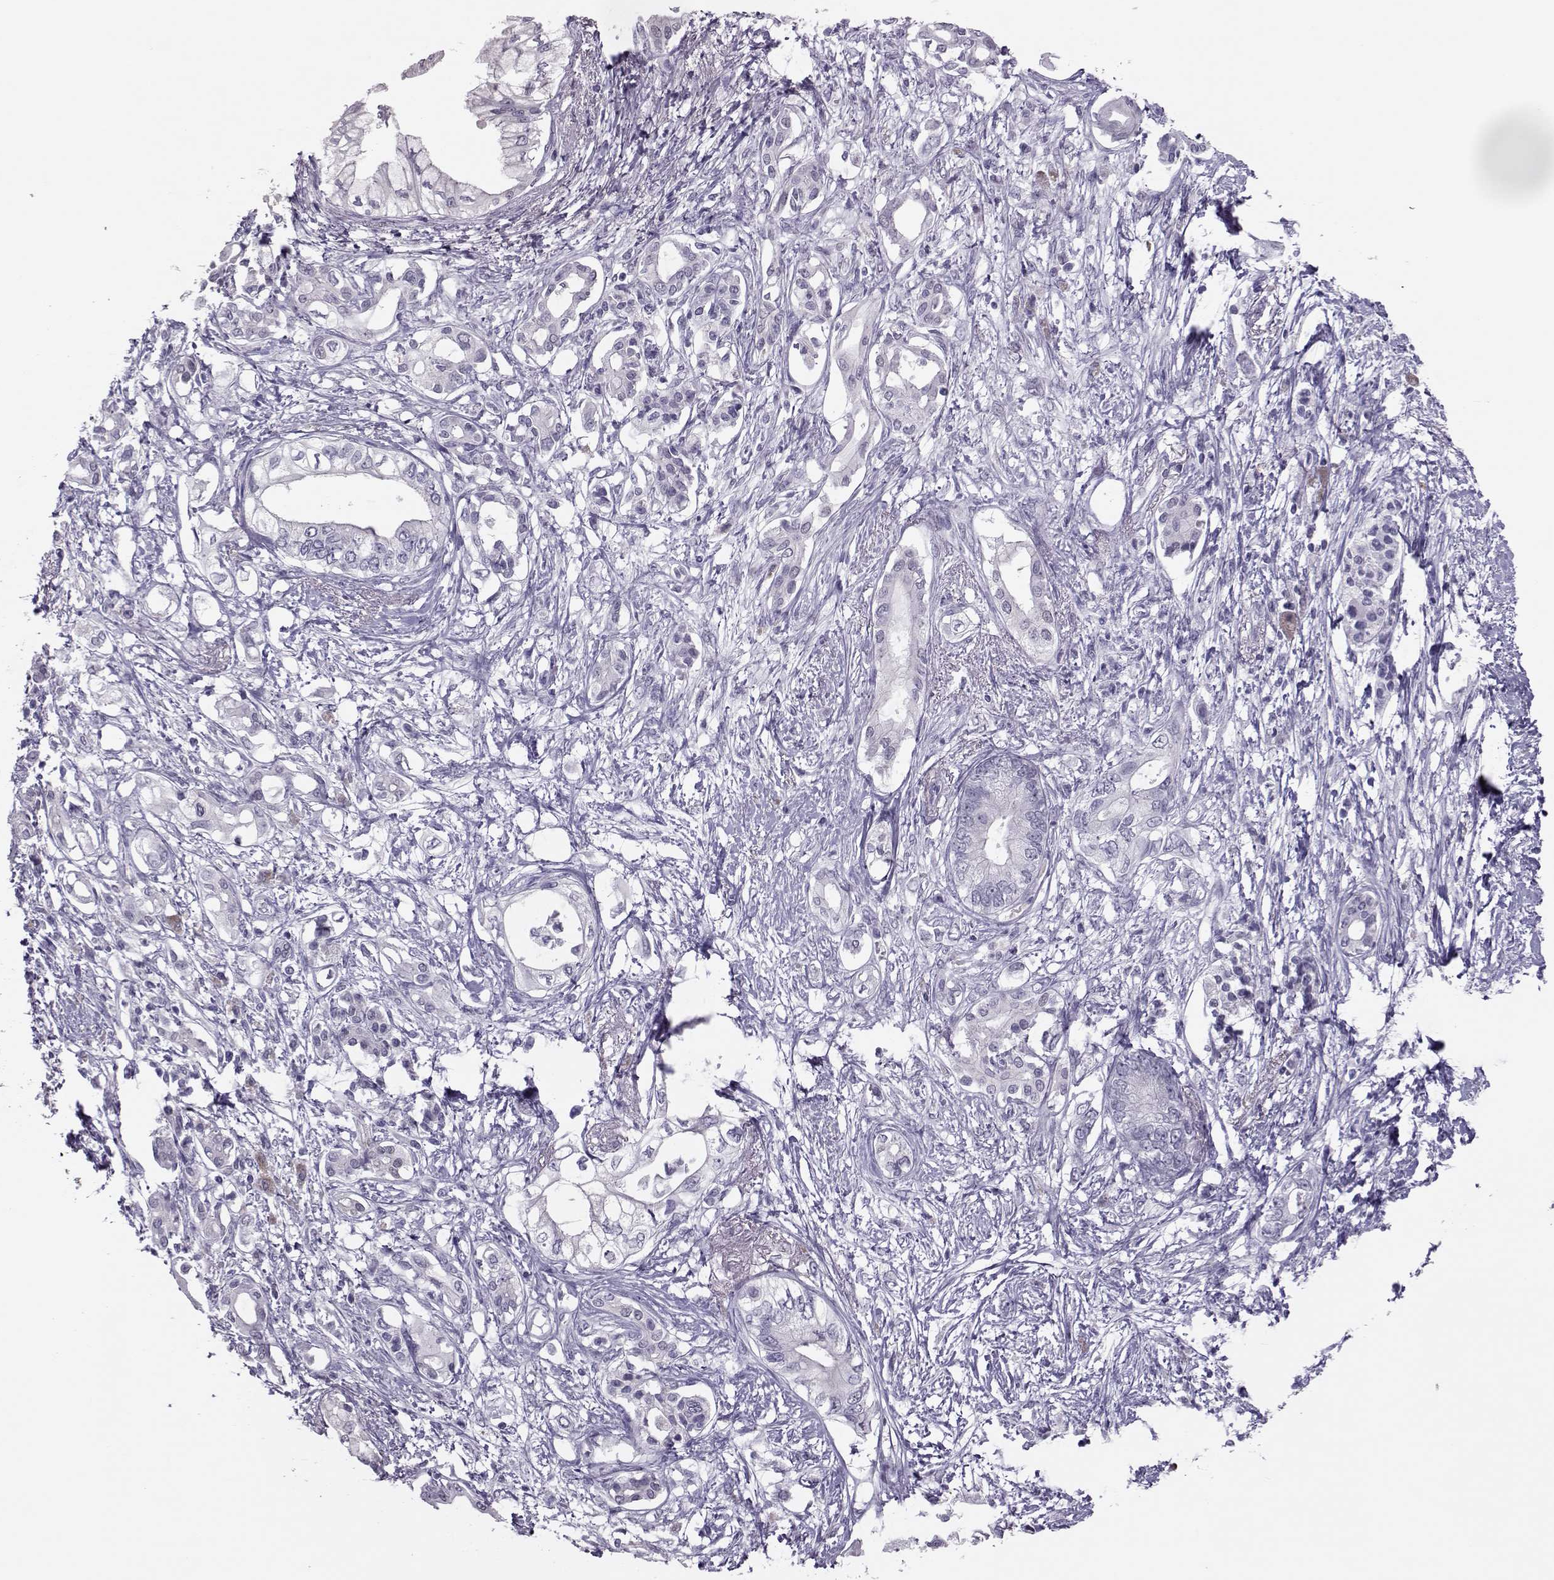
{"staining": {"intensity": "negative", "quantity": "none", "location": "none"}, "tissue": "pancreatic cancer", "cell_type": "Tumor cells", "image_type": "cancer", "snomed": [{"axis": "morphology", "description": "Adenocarcinoma, NOS"}, {"axis": "topography", "description": "Pancreas"}], "caption": "High magnification brightfield microscopy of adenocarcinoma (pancreatic) stained with DAB (brown) and counterstained with hematoxylin (blue): tumor cells show no significant expression.", "gene": "ASRGL1", "patient": {"sex": "female", "age": 63}}